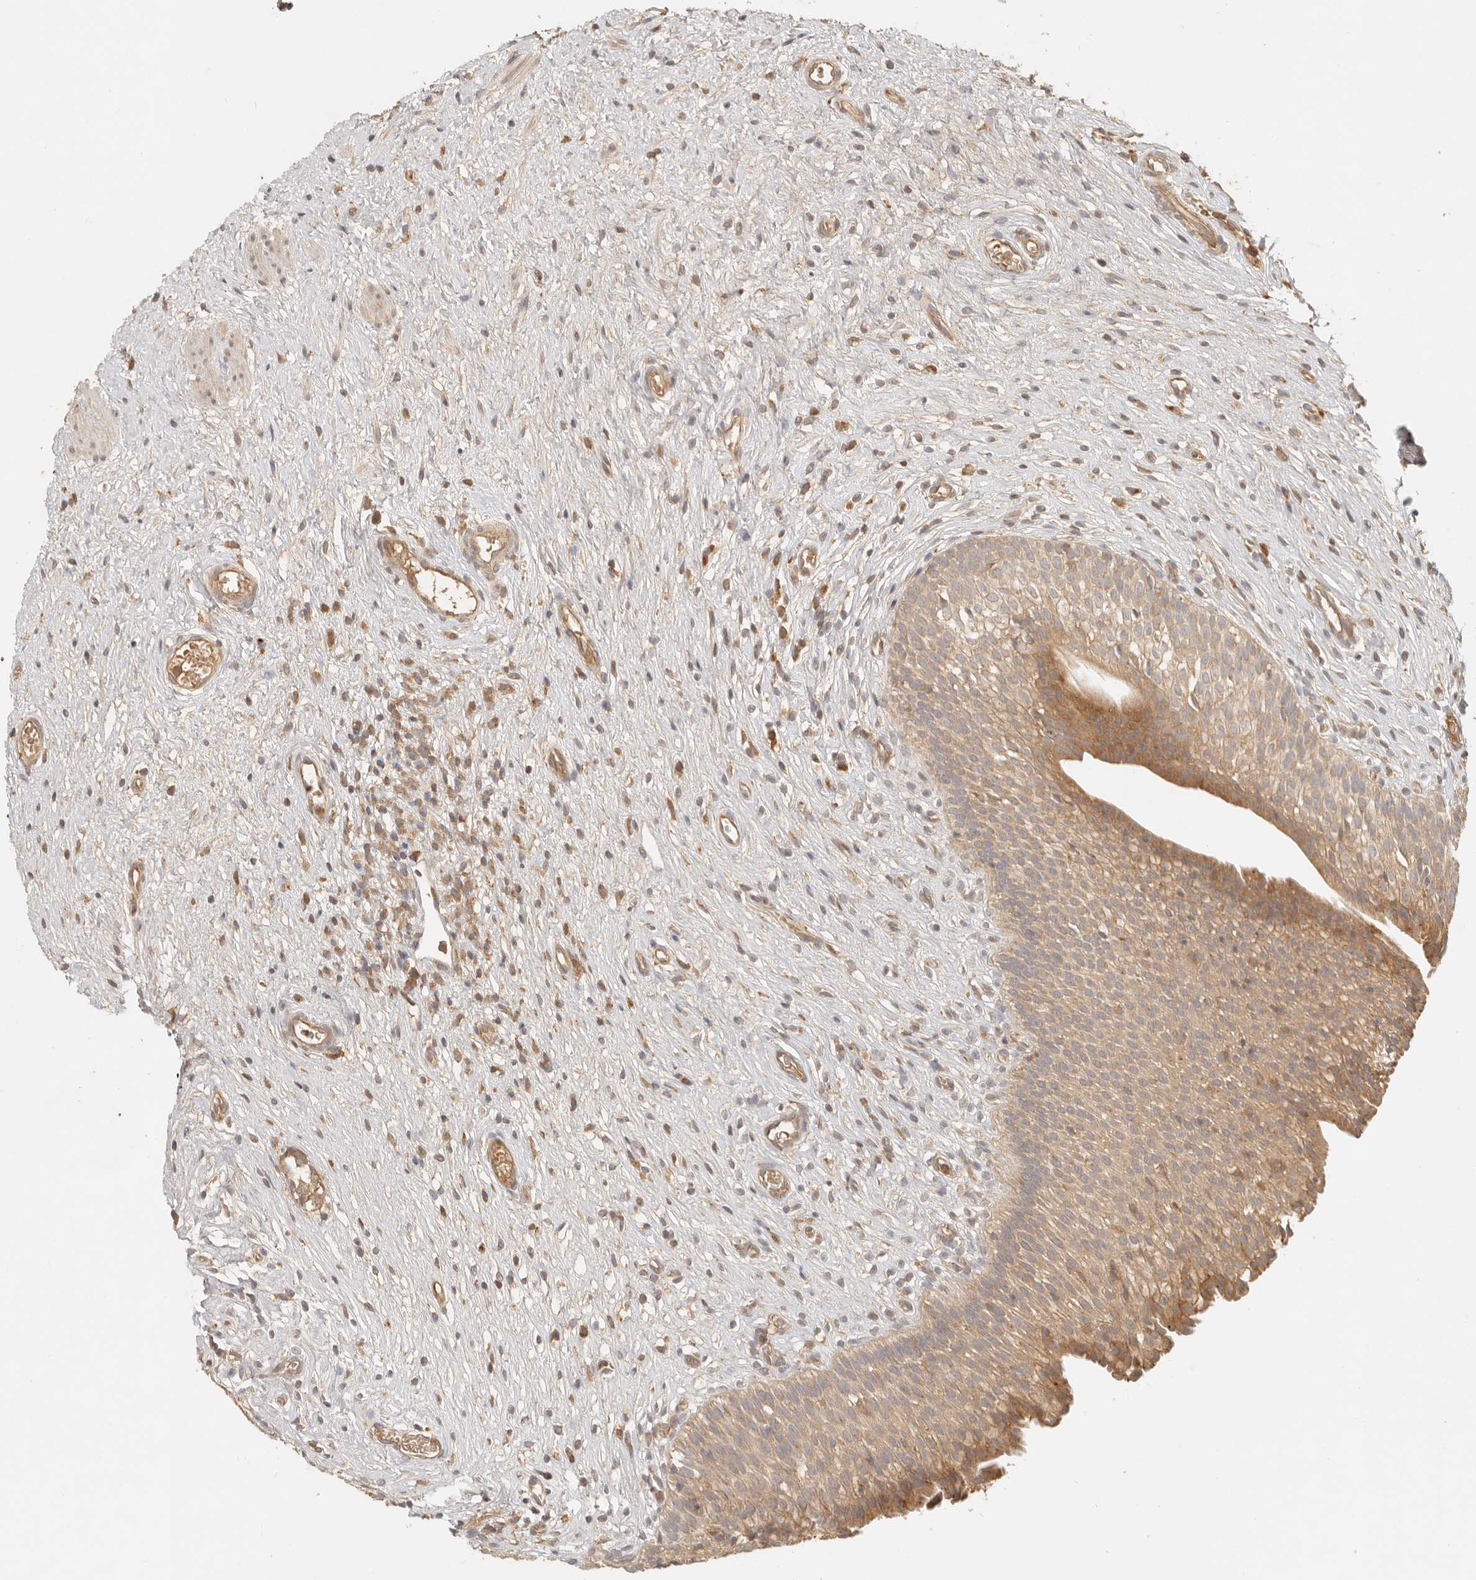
{"staining": {"intensity": "moderate", "quantity": ">75%", "location": "cytoplasmic/membranous"}, "tissue": "urinary bladder", "cell_type": "Urothelial cells", "image_type": "normal", "snomed": [{"axis": "morphology", "description": "Normal tissue, NOS"}, {"axis": "topography", "description": "Urinary bladder"}], "caption": "Urinary bladder stained with DAB (3,3'-diaminobenzidine) IHC exhibits medium levels of moderate cytoplasmic/membranous positivity in approximately >75% of urothelial cells.", "gene": "ANKRD61", "patient": {"sex": "male", "age": 1}}